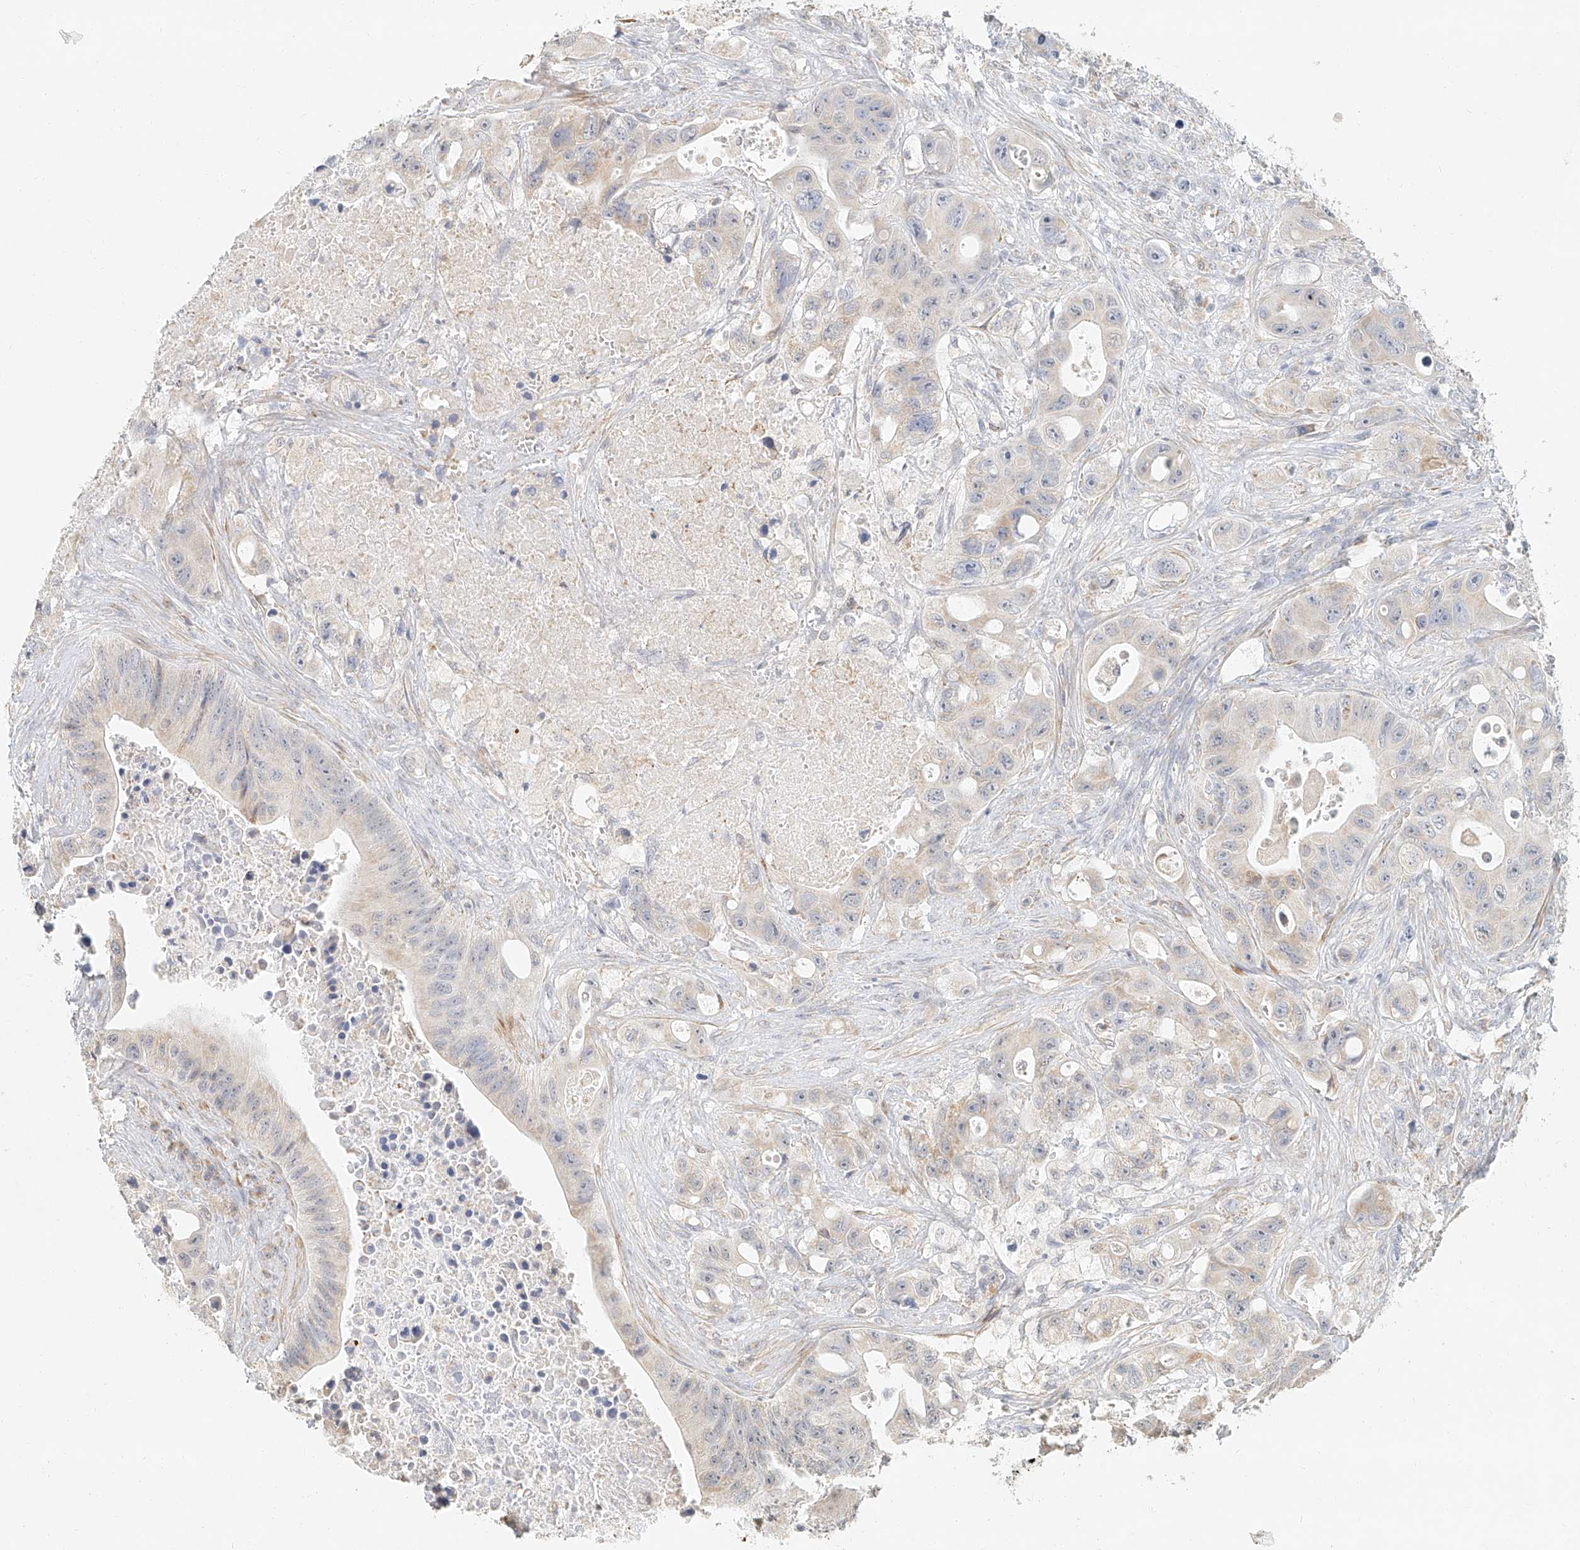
{"staining": {"intensity": "negative", "quantity": "none", "location": "none"}, "tissue": "colorectal cancer", "cell_type": "Tumor cells", "image_type": "cancer", "snomed": [{"axis": "morphology", "description": "Adenocarcinoma, NOS"}, {"axis": "topography", "description": "Colon"}], "caption": "Immunohistochemical staining of human adenocarcinoma (colorectal) demonstrates no significant staining in tumor cells. (Stains: DAB (3,3'-diaminobenzidine) immunohistochemistry (IHC) with hematoxylin counter stain, Microscopy: brightfield microscopy at high magnification).", "gene": "CXorf58", "patient": {"sex": "female", "age": 46}}